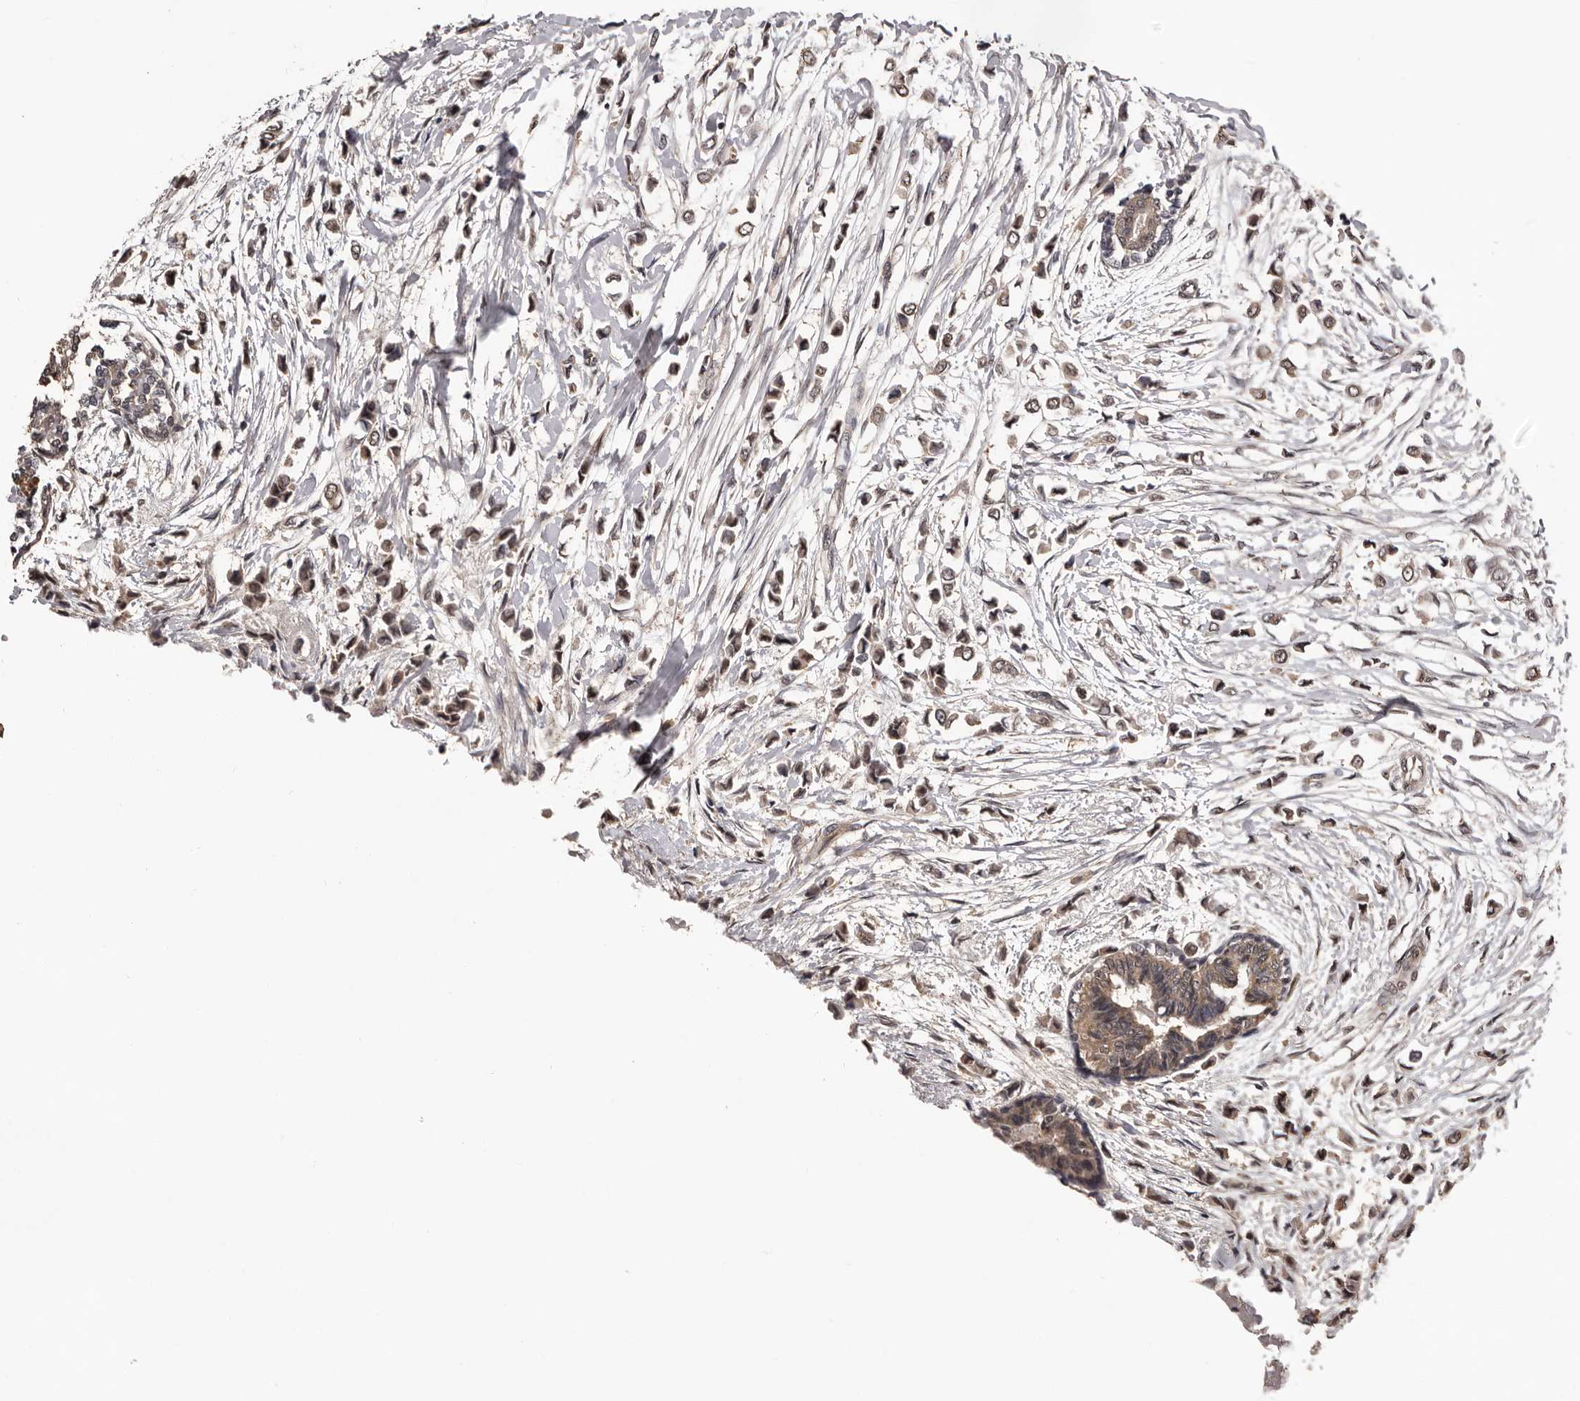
{"staining": {"intensity": "weak", "quantity": ">75%", "location": "cytoplasmic/membranous"}, "tissue": "breast cancer", "cell_type": "Tumor cells", "image_type": "cancer", "snomed": [{"axis": "morphology", "description": "Lobular carcinoma"}, {"axis": "topography", "description": "Breast"}], "caption": "Approximately >75% of tumor cells in human breast cancer (lobular carcinoma) reveal weak cytoplasmic/membranous protein staining as visualized by brown immunohistochemical staining.", "gene": "VPS37A", "patient": {"sex": "female", "age": 51}}